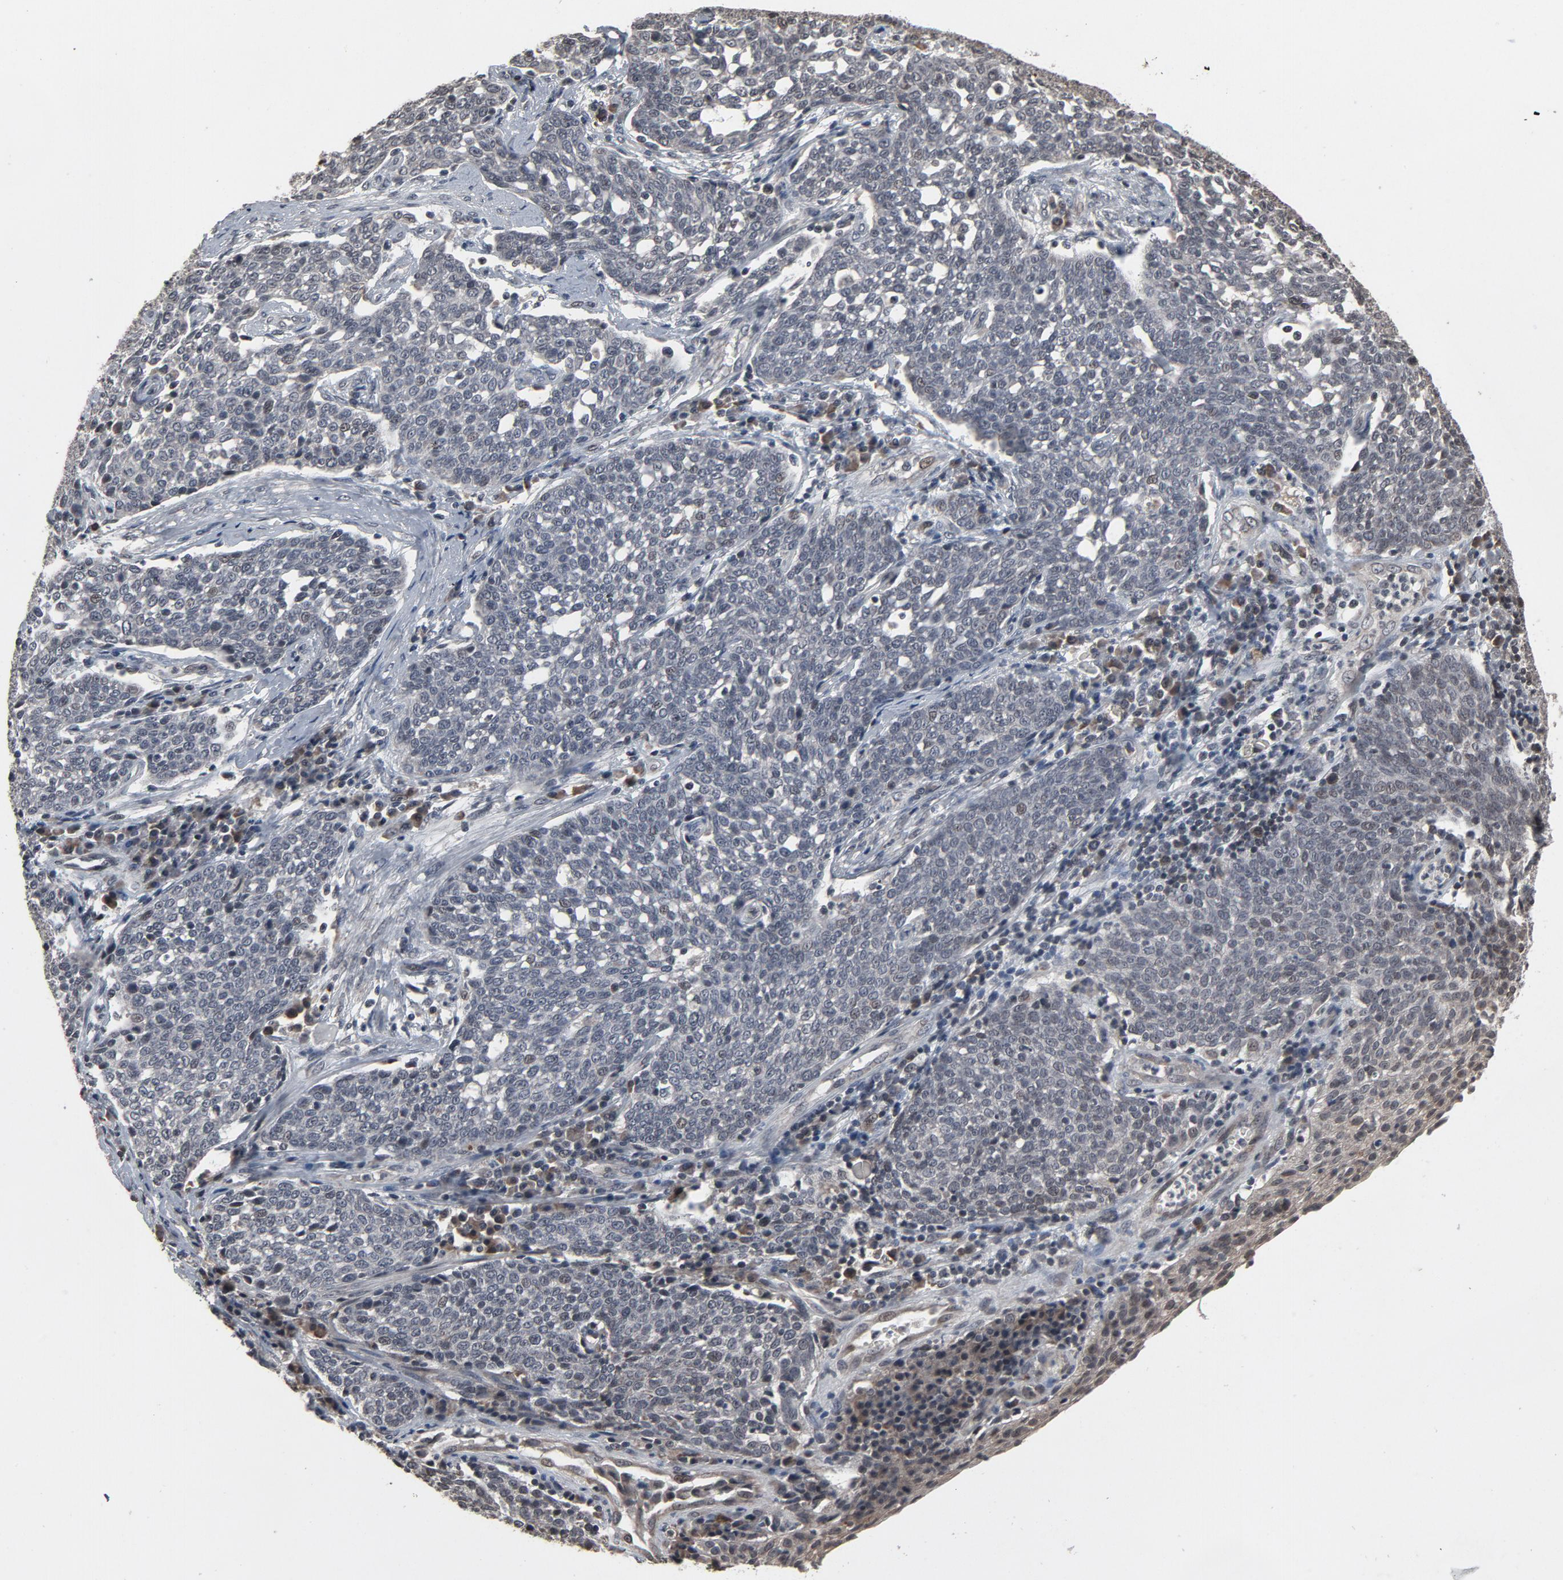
{"staining": {"intensity": "weak", "quantity": "<25%", "location": "nuclear"}, "tissue": "cervical cancer", "cell_type": "Tumor cells", "image_type": "cancer", "snomed": [{"axis": "morphology", "description": "Squamous cell carcinoma, NOS"}, {"axis": "topography", "description": "Cervix"}], "caption": "The micrograph shows no staining of tumor cells in cervical cancer (squamous cell carcinoma).", "gene": "POM121", "patient": {"sex": "female", "age": 34}}